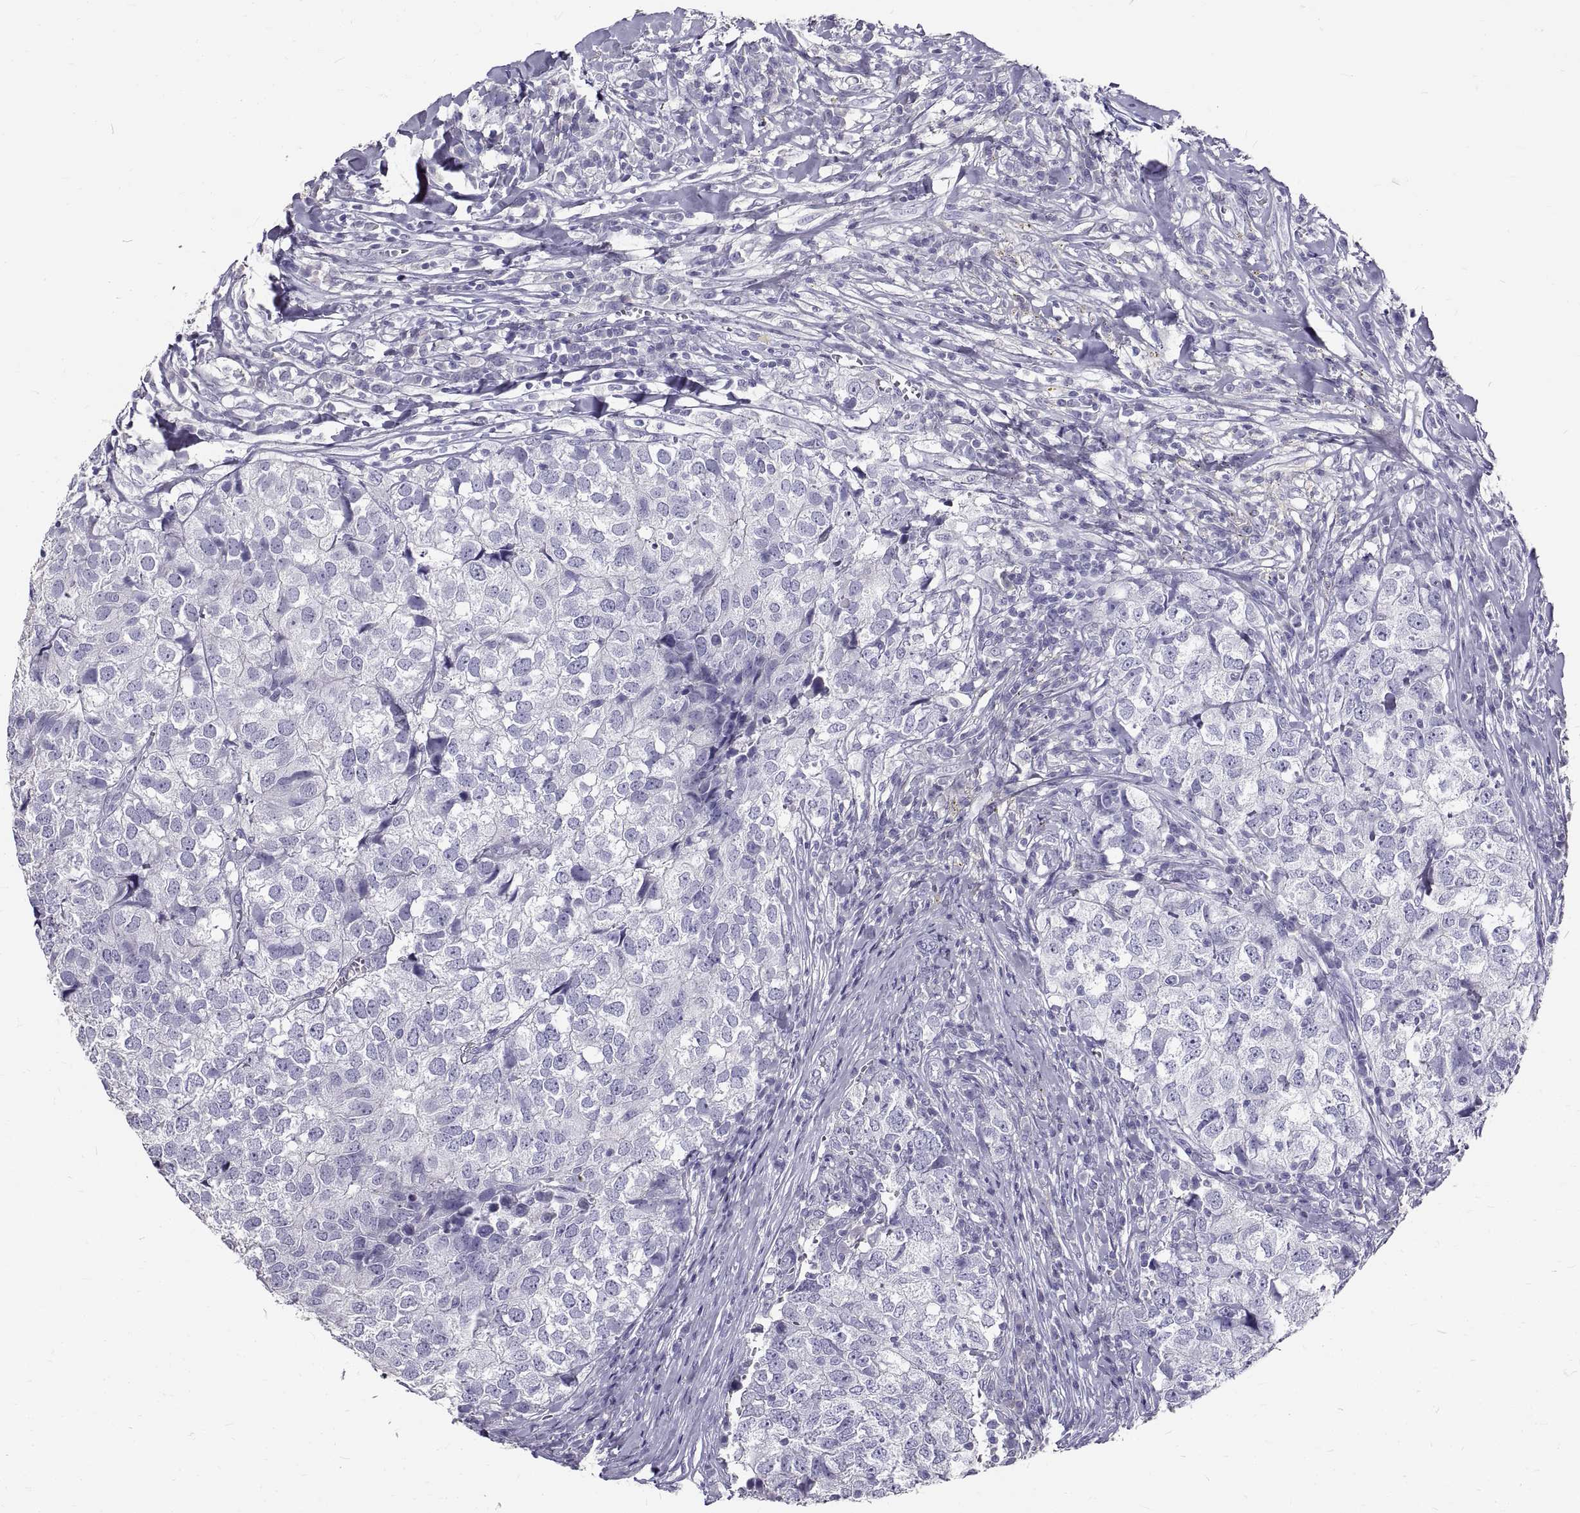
{"staining": {"intensity": "negative", "quantity": "none", "location": "none"}, "tissue": "breast cancer", "cell_type": "Tumor cells", "image_type": "cancer", "snomed": [{"axis": "morphology", "description": "Duct carcinoma"}, {"axis": "topography", "description": "Breast"}], "caption": "This photomicrograph is of breast cancer stained with IHC to label a protein in brown with the nuclei are counter-stained blue. There is no expression in tumor cells. The staining was performed using DAB to visualize the protein expression in brown, while the nuclei were stained in blue with hematoxylin (Magnification: 20x).", "gene": "GNG12", "patient": {"sex": "female", "age": 30}}